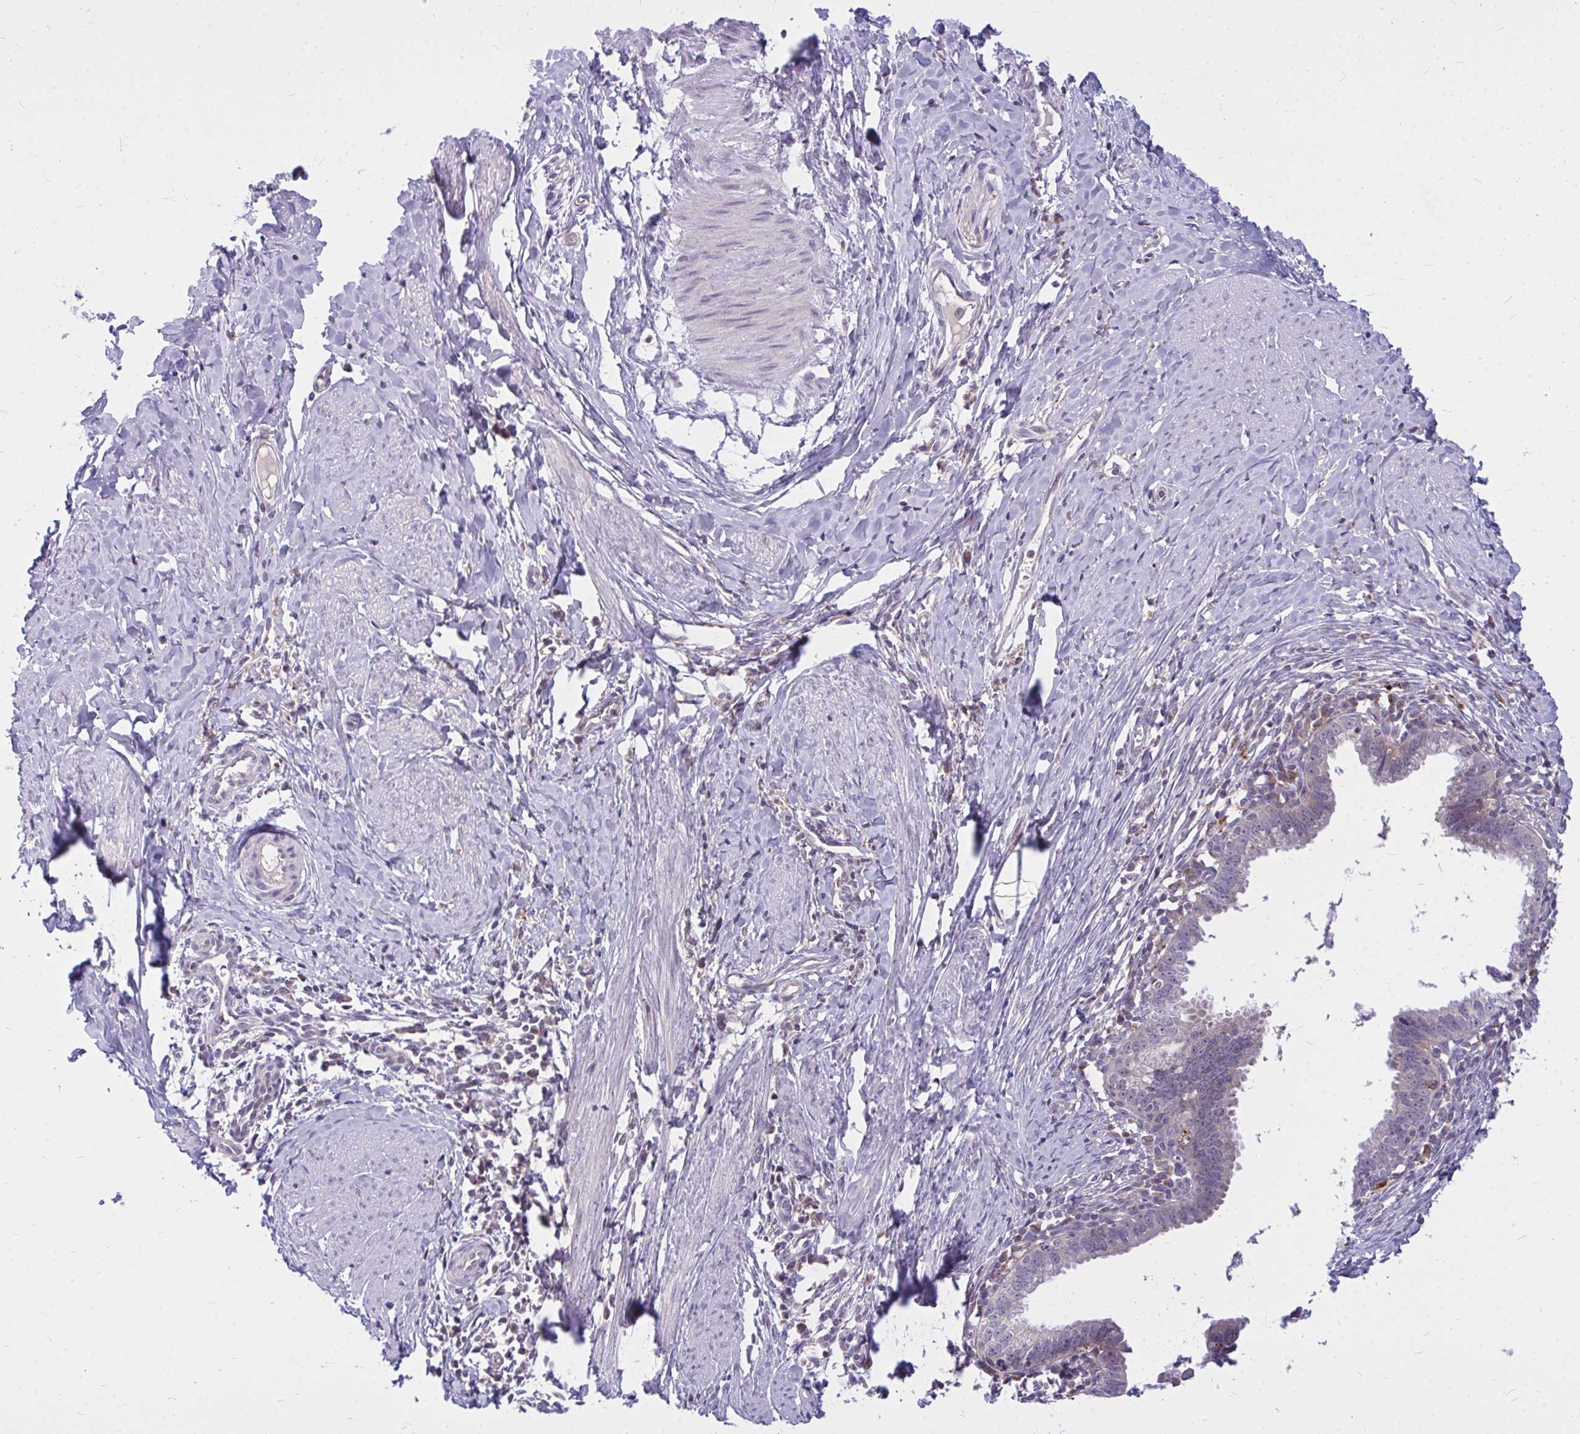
{"staining": {"intensity": "negative", "quantity": "none", "location": "none"}, "tissue": "cervical cancer", "cell_type": "Tumor cells", "image_type": "cancer", "snomed": [{"axis": "morphology", "description": "Adenocarcinoma, NOS"}, {"axis": "topography", "description": "Cervix"}], "caption": "Tumor cells are negative for protein expression in human cervical adenocarcinoma.", "gene": "ZSCAN25", "patient": {"sex": "female", "age": 36}}